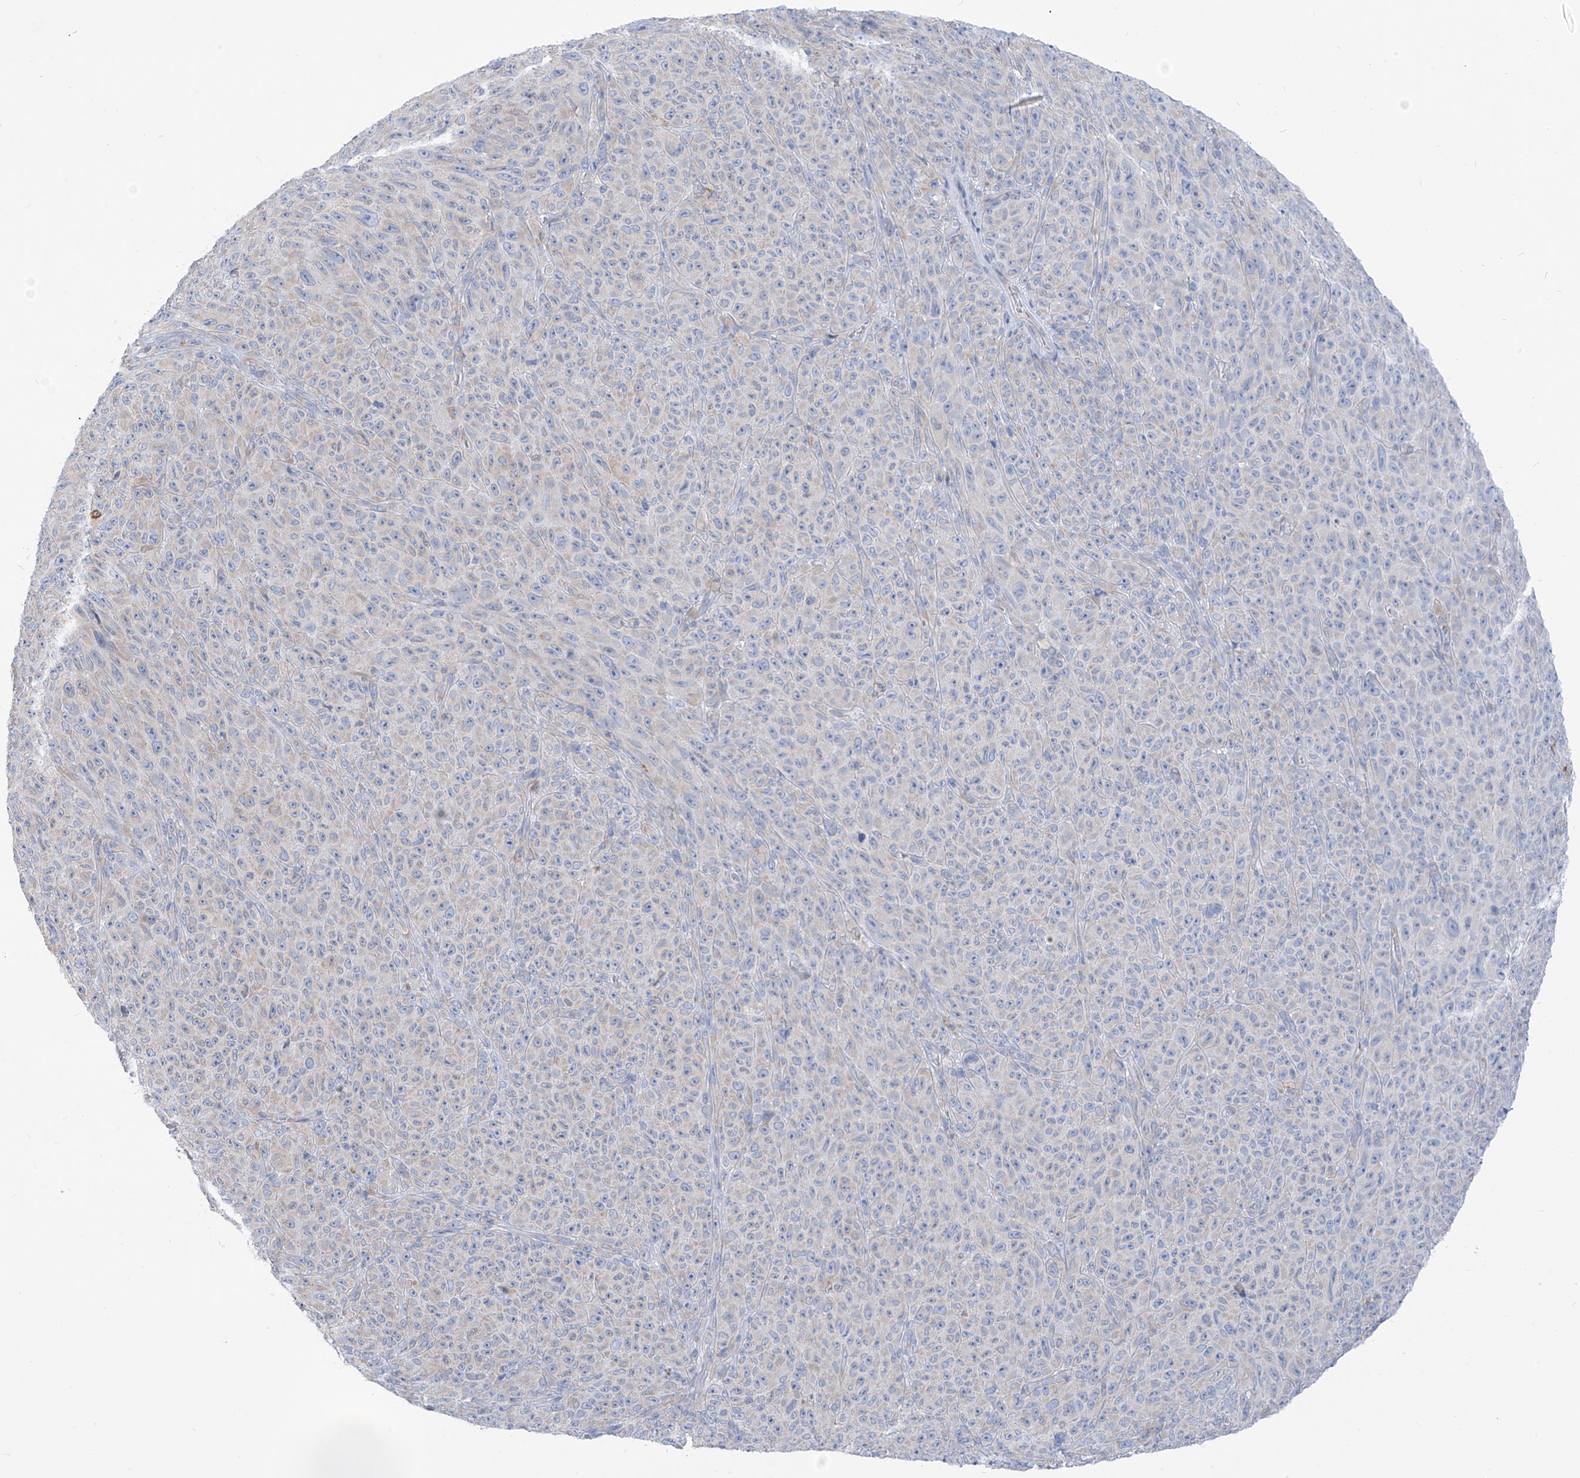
{"staining": {"intensity": "negative", "quantity": "none", "location": "none"}, "tissue": "melanoma", "cell_type": "Tumor cells", "image_type": "cancer", "snomed": [{"axis": "morphology", "description": "Malignant melanoma, NOS"}, {"axis": "topography", "description": "Skin"}], "caption": "A high-resolution image shows immunohistochemistry (IHC) staining of malignant melanoma, which exhibits no significant expression in tumor cells.", "gene": "RCN2", "patient": {"sex": "female", "age": 82}}